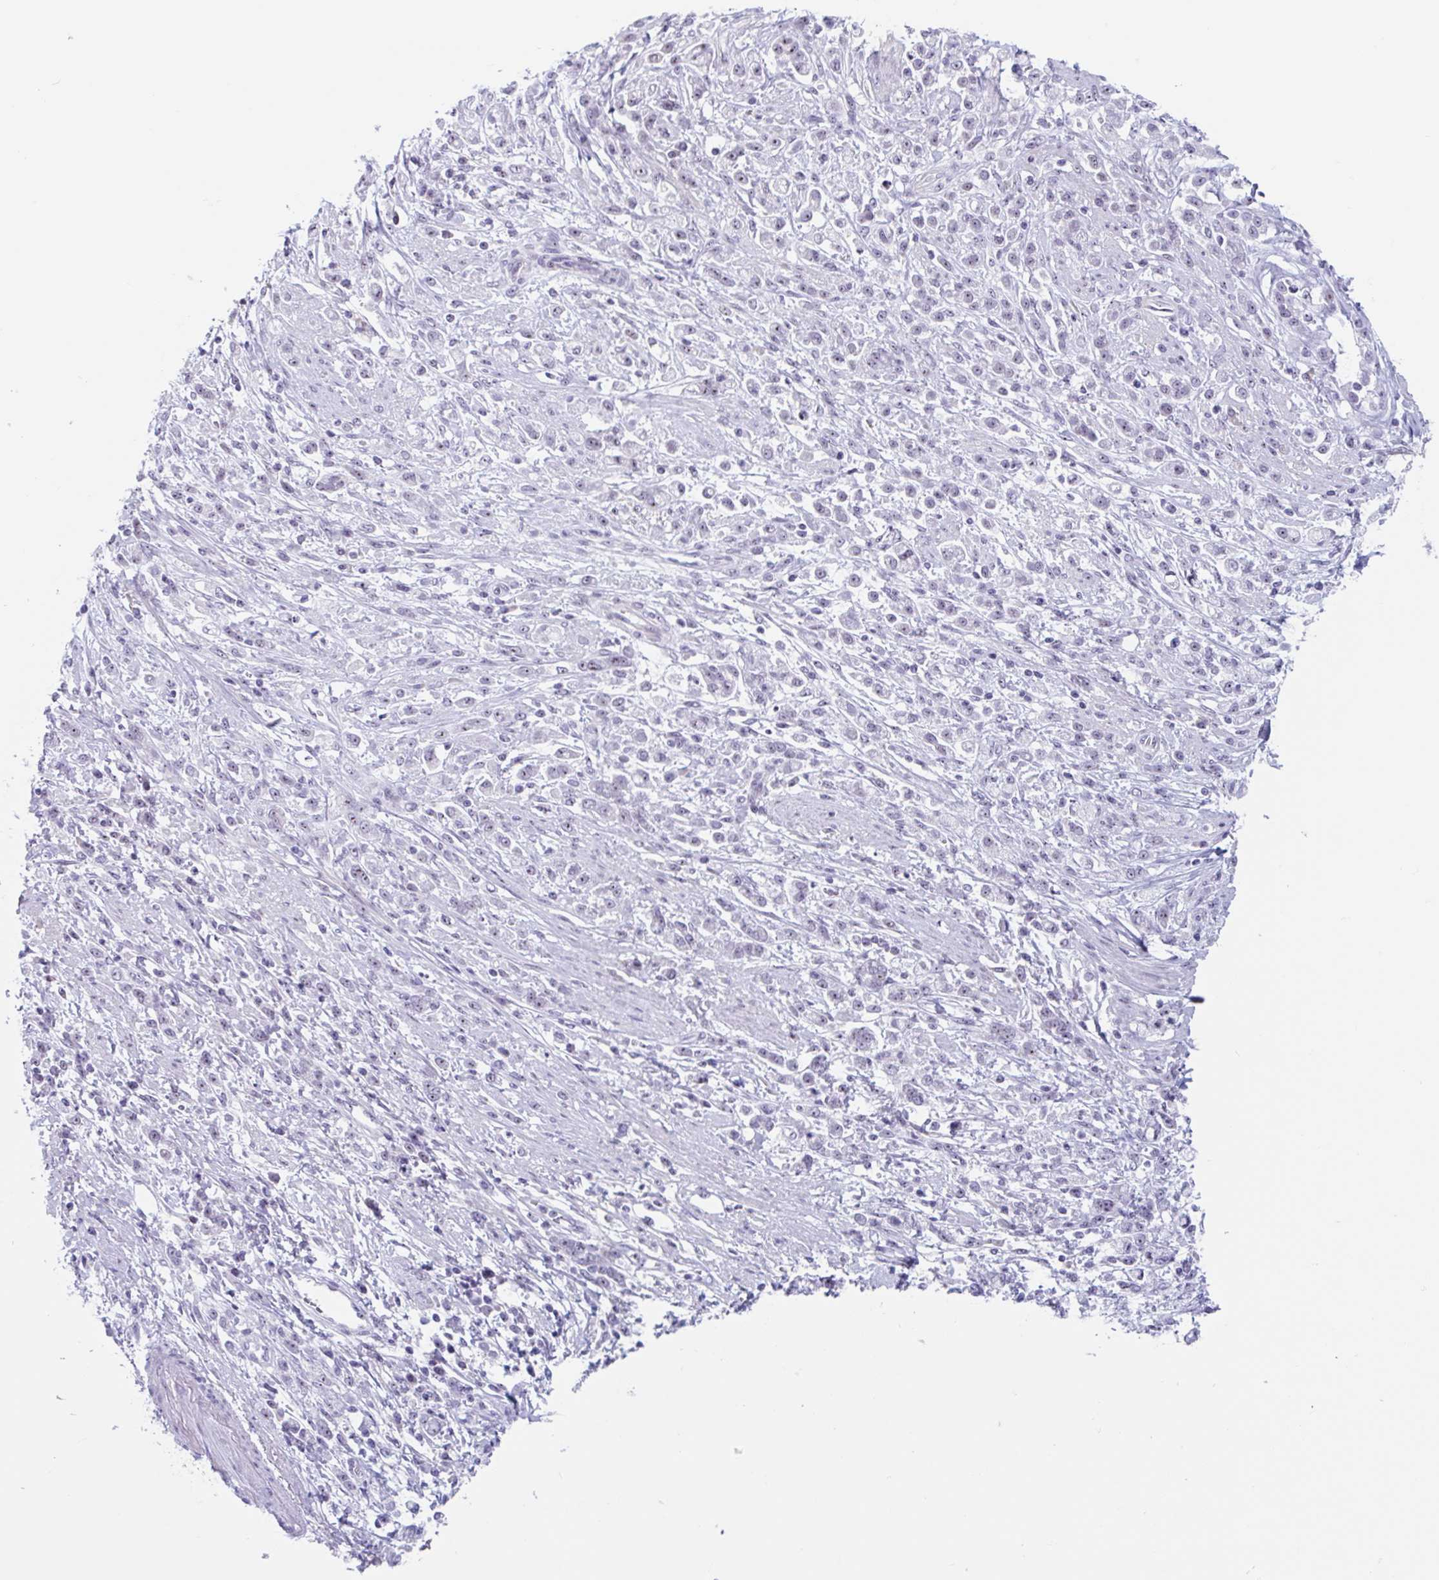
{"staining": {"intensity": "weak", "quantity": "25%-75%", "location": "nuclear"}, "tissue": "stomach cancer", "cell_type": "Tumor cells", "image_type": "cancer", "snomed": [{"axis": "morphology", "description": "Adenocarcinoma, NOS"}, {"axis": "topography", "description": "Stomach"}], "caption": "A brown stain highlights weak nuclear staining of a protein in stomach cancer (adenocarcinoma) tumor cells.", "gene": "LENG9", "patient": {"sex": "female", "age": 60}}